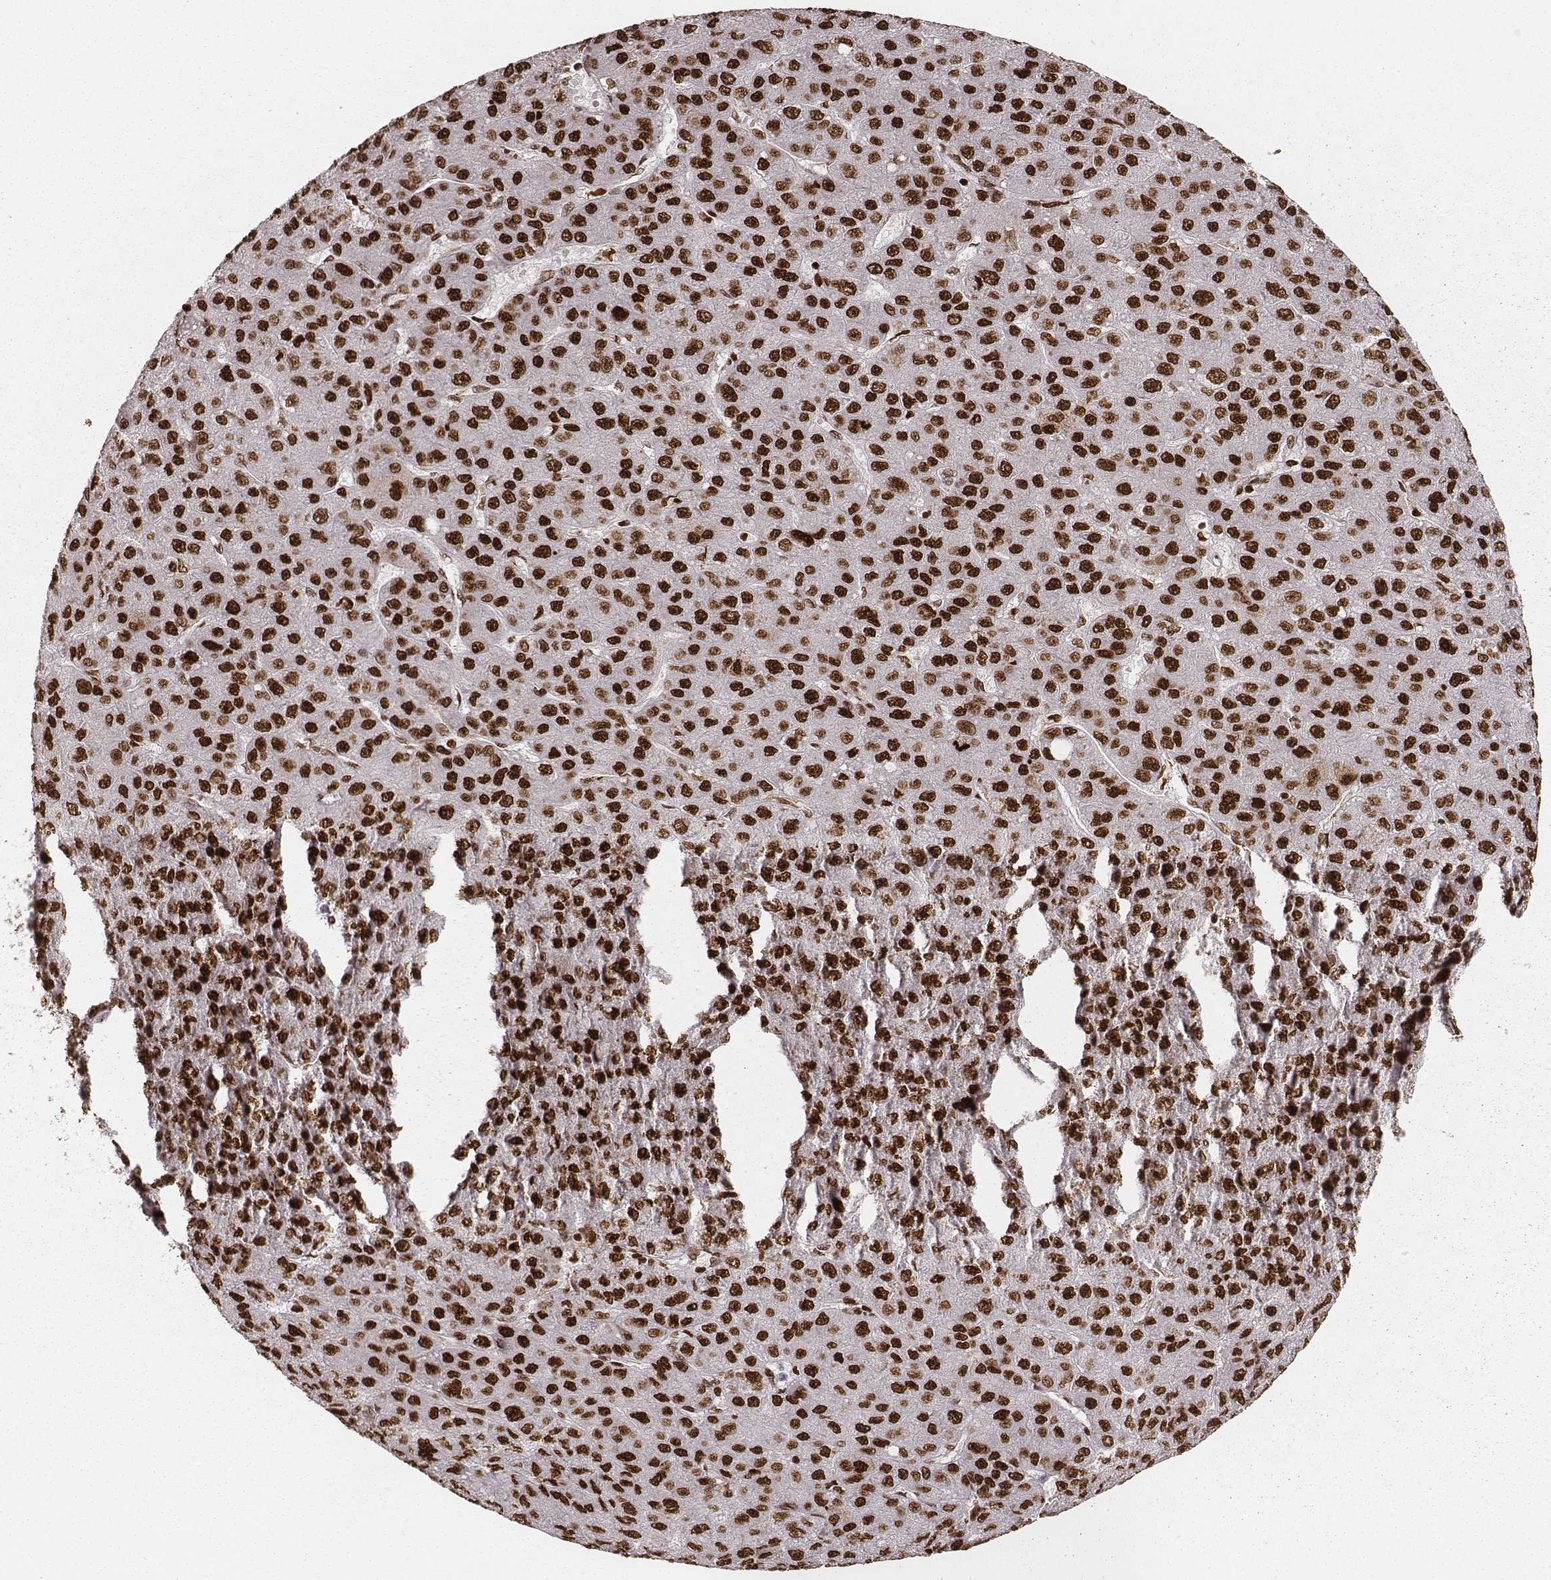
{"staining": {"intensity": "strong", "quantity": ">75%", "location": "nuclear"}, "tissue": "liver cancer", "cell_type": "Tumor cells", "image_type": "cancer", "snomed": [{"axis": "morphology", "description": "Carcinoma, Hepatocellular, NOS"}, {"axis": "topography", "description": "Liver"}], "caption": "High-power microscopy captured an immunohistochemistry photomicrograph of liver hepatocellular carcinoma, revealing strong nuclear positivity in about >75% of tumor cells.", "gene": "PARP1", "patient": {"sex": "male", "age": 67}}